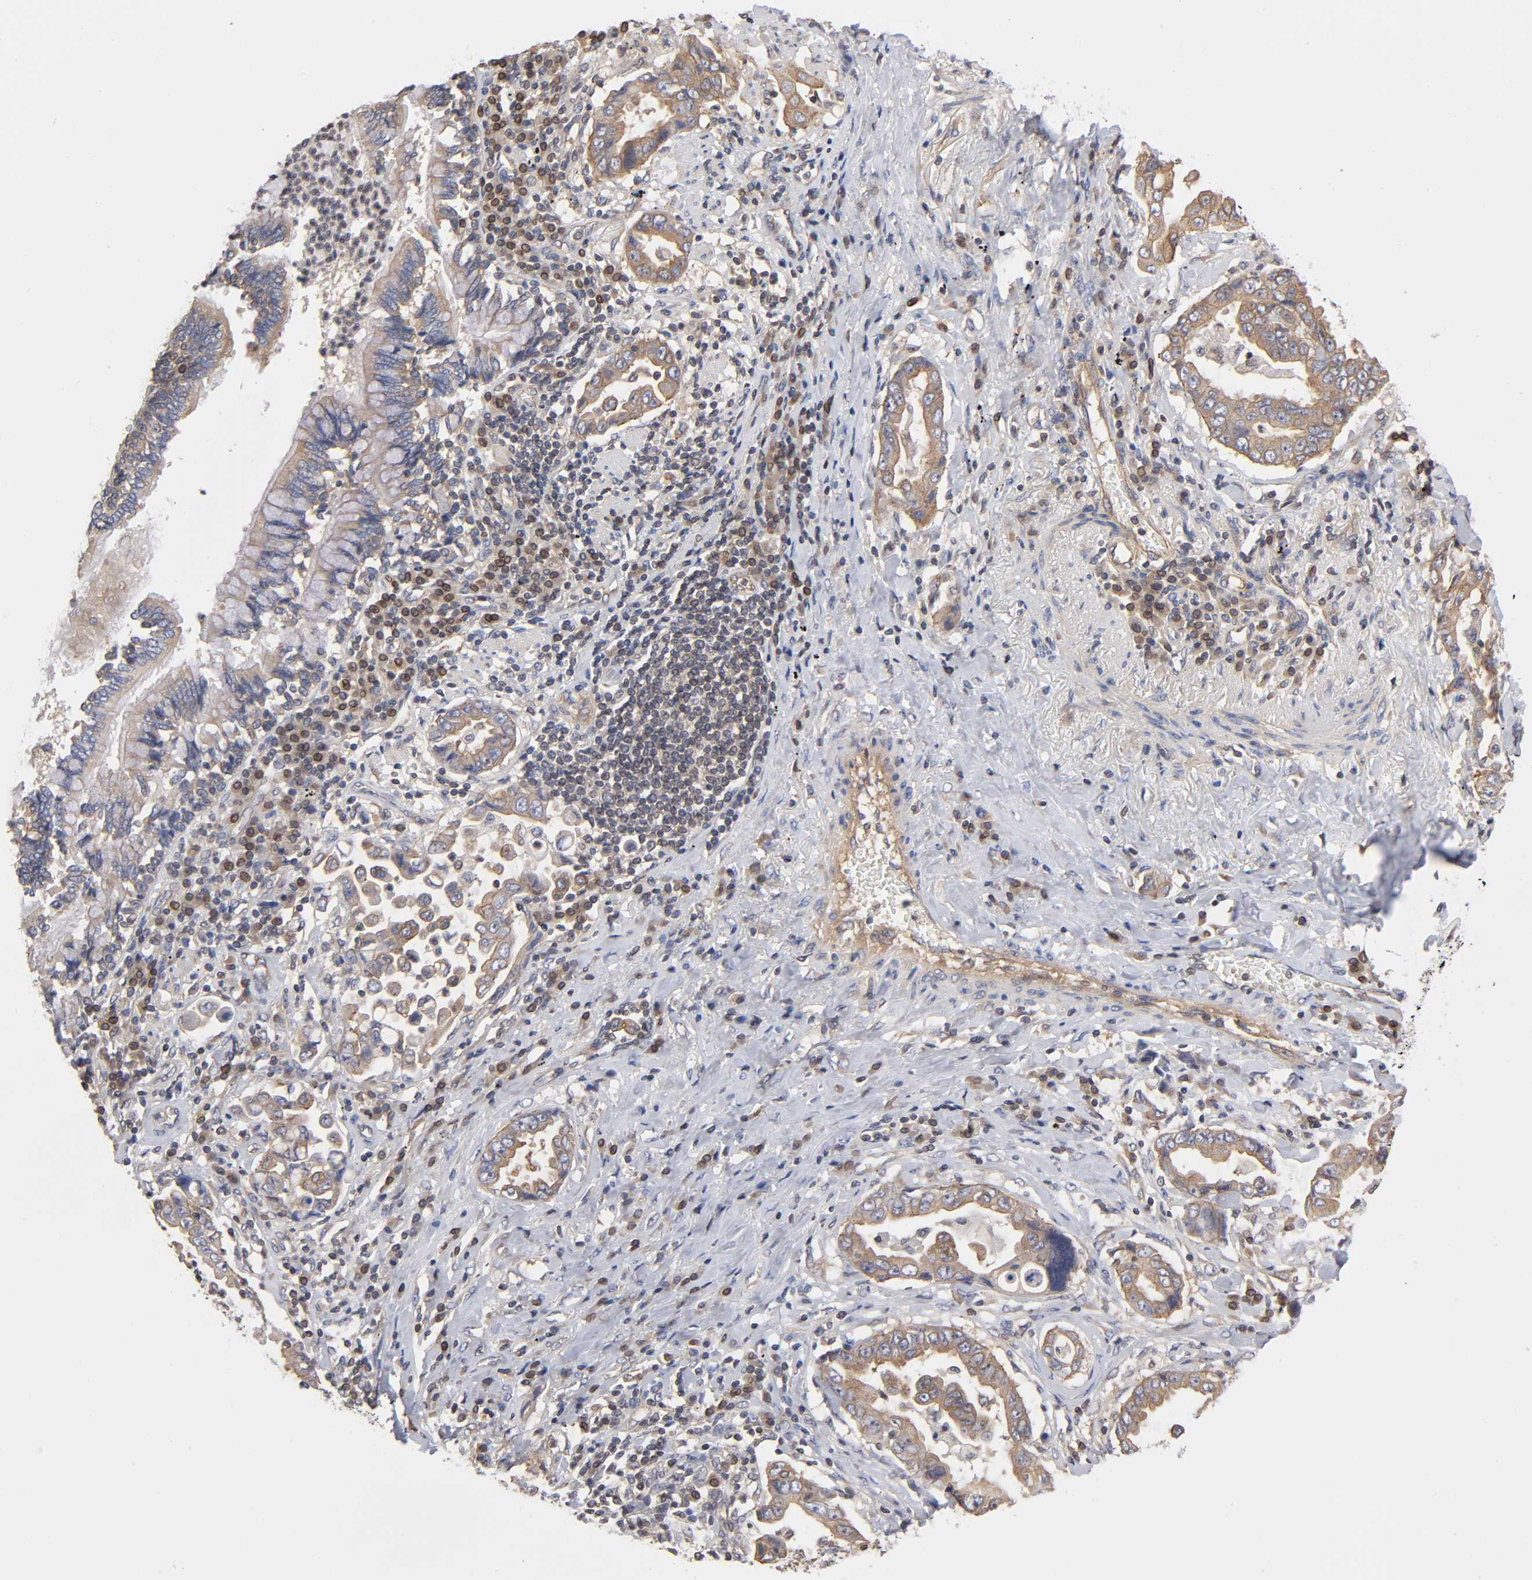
{"staining": {"intensity": "weak", "quantity": ">75%", "location": "nuclear"}, "tissue": "lung cancer", "cell_type": "Tumor cells", "image_type": "cancer", "snomed": [{"axis": "morphology", "description": "Normal tissue, NOS"}, {"axis": "morphology", "description": "Inflammation, NOS"}, {"axis": "morphology", "description": "Adenocarcinoma, NOS"}, {"axis": "topography", "description": "Lung"}], "caption": "This micrograph reveals lung adenocarcinoma stained with IHC to label a protein in brown. The nuclear of tumor cells show weak positivity for the protein. Nuclei are counter-stained blue.", "gene": "STRN3", "patient": {"sex": "female", "age": 64}}